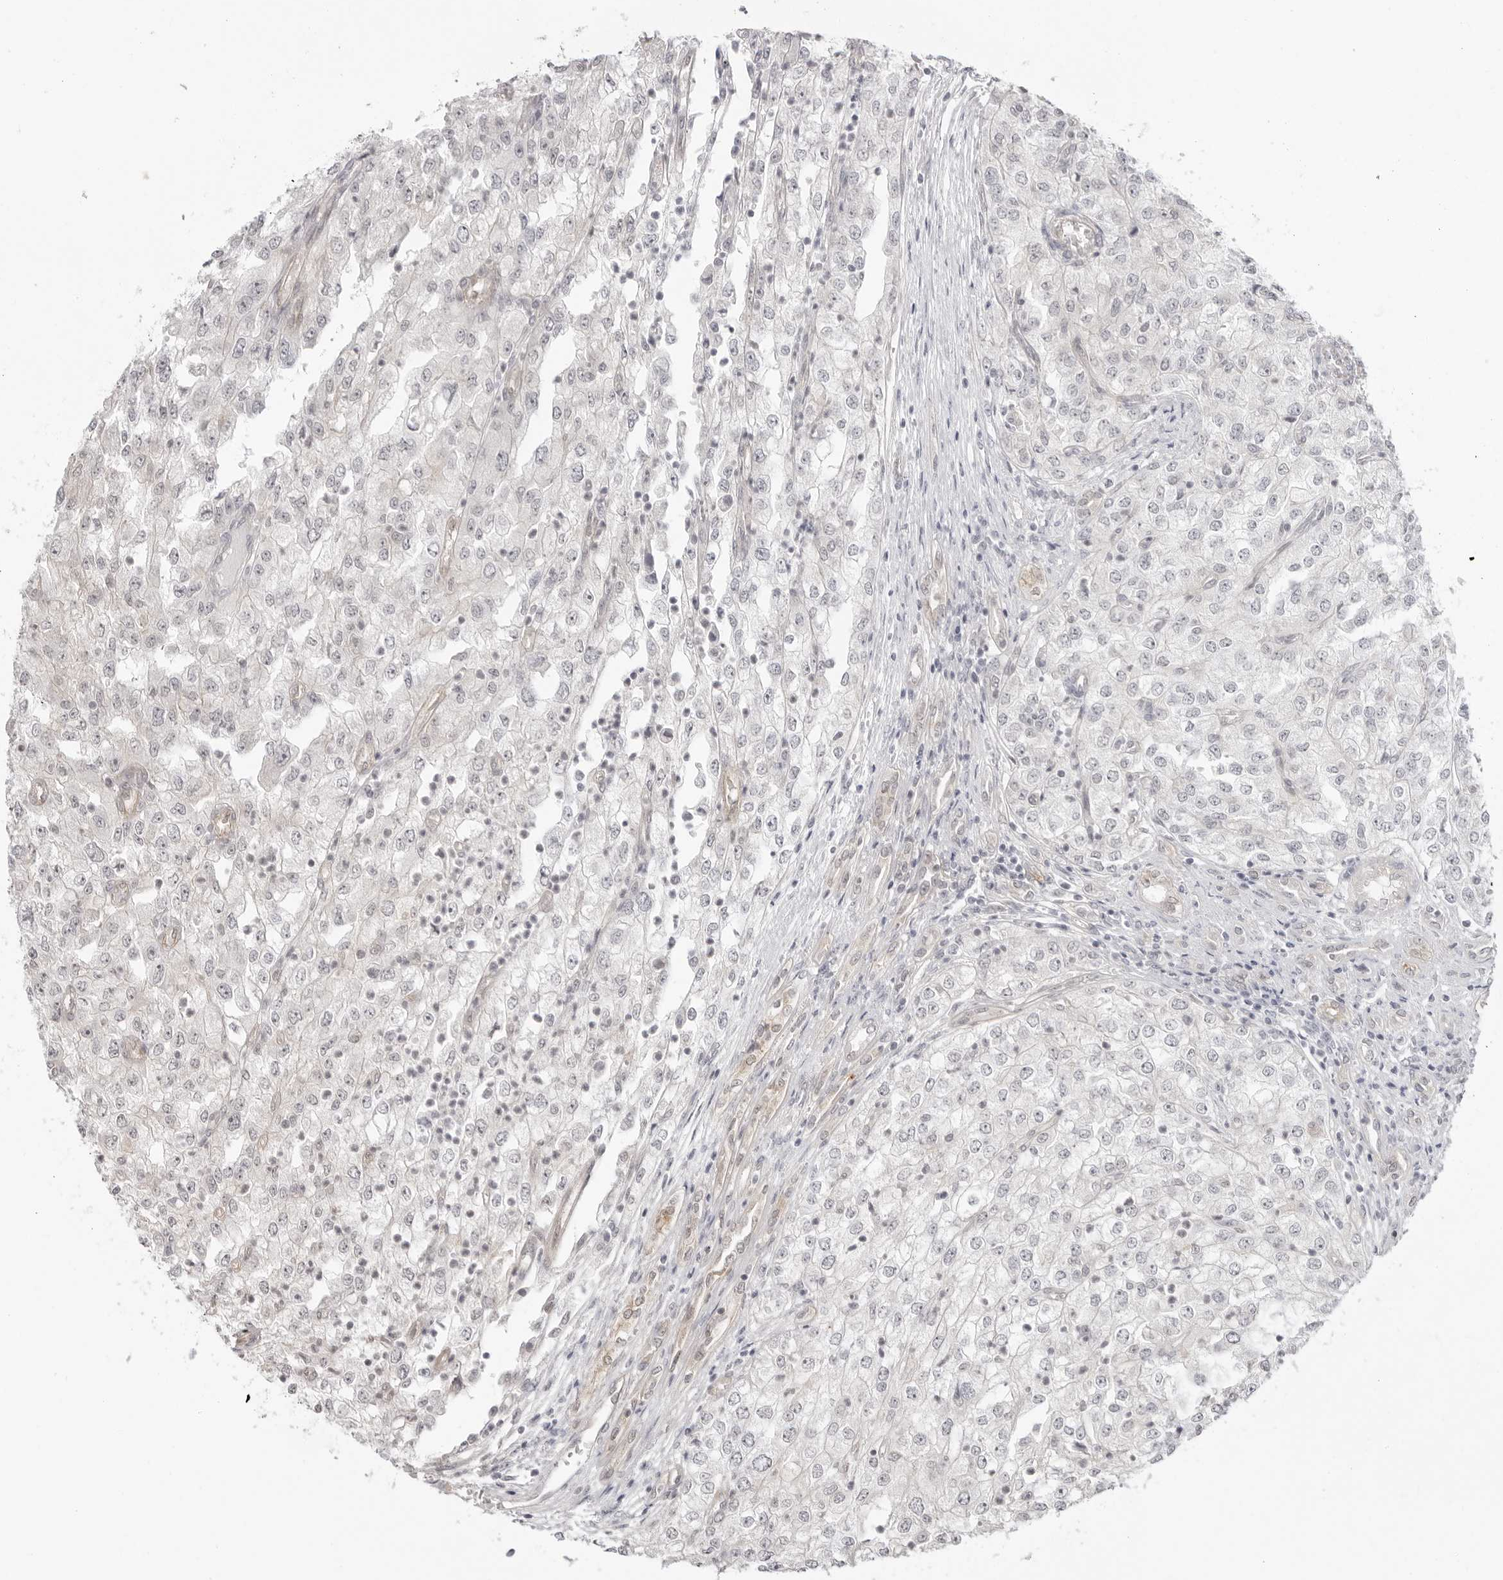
{"staining": {"intensity": "negative", "quantity": "none", "location": "none"}, "tissue": "renal cancer", "cell_type": "Tumor cells", "image_type": "cancer", "snomed": [{"axis": "morphology", "description": "Adenocarcinoma, NOS"}, {"axis": "topography", "description": "Kidney"}], "caption": "Tumor cells show no significant protein expression in renal cancer. The staining was performed using DAB (3,3'-diaminobenzidine) to visualize the protein expression in brown, while the nuclei were stained in blue with hematoxylin (Magnification: 20x).", "gene": "TRAPPC3", "patient": {"sex": "female", "age": 54}}